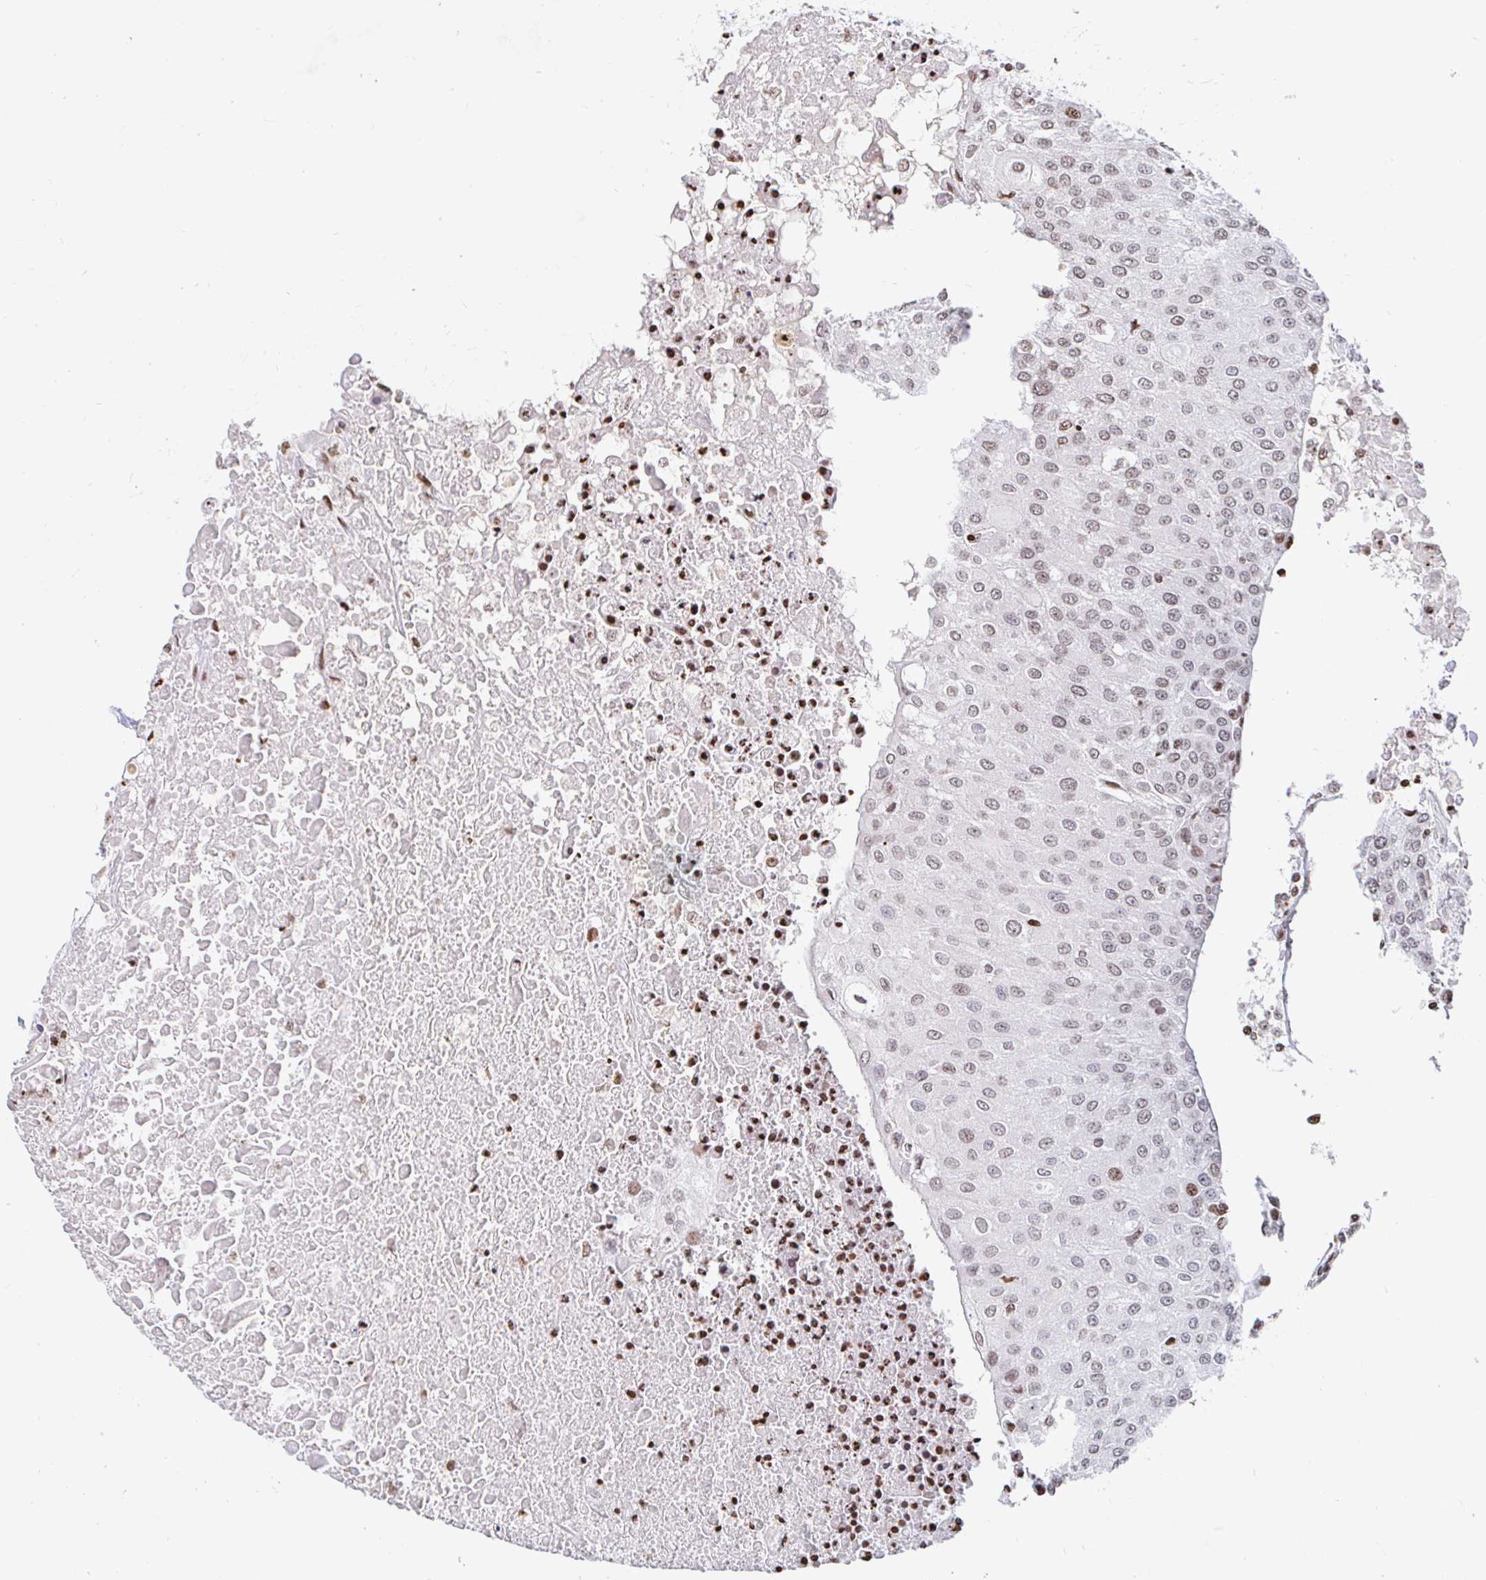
{"staining": {"intensity": "weak", "quantity": "25%-75%", "location": "nuclear"}, "tissue": "urothelial cancer", "cell_type": "Tumor cells", "image_type": "cancer", "snomed": [{"axis": "morphology", "description": "Urothelial carcinoma, High grade"}, {"axis": "topography", "description": "Urinary bladder"}], "caption": "Protein staining of urothelial carcinoma (high-grade) tissue displays weak nuclear staining in approximately 25%-75% of tumor cells.", "gene": "HOXC10", "patient": {"sex": "female", "age": 85}}